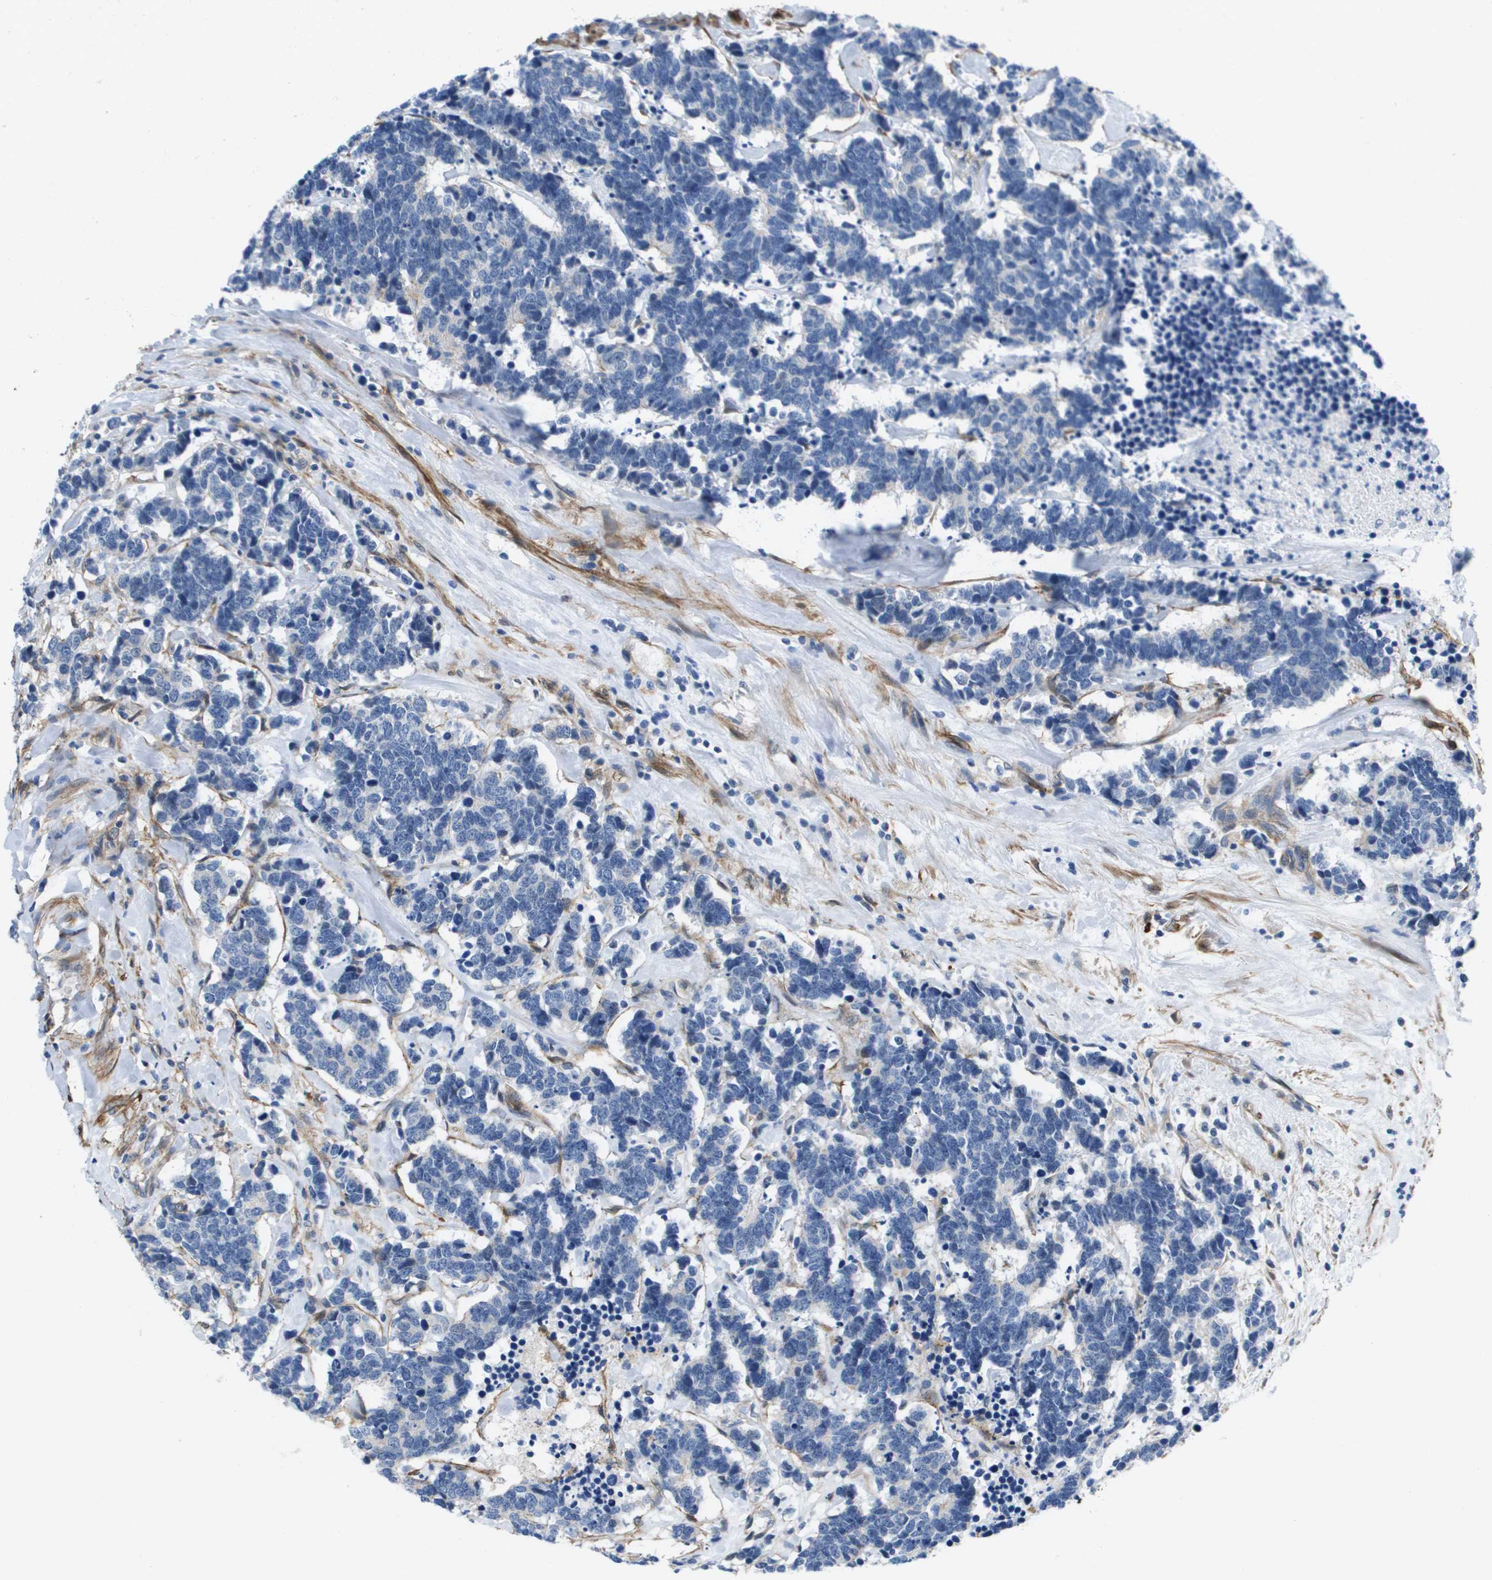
{"staining": {"intensity": "negative", "quantity": "none", "location": "none"}, "tissue": "carcinoid", "cell_type": "Tumor cells", "image_type": "cancer", "snomed": [{"axis": "morphology", "description": "Carcinoma, NOS"}, {"axis": "morphology", "description": "Carcinoid, malignant, NOS"}, {"axis": "topography", "description": "Urinary bladder"}], "caption": "IHC image of neoplastic tissue: human carcinoid stained with DAB demonstrates no significant protein staining in tumor cells. The staining was performed using DAB (3,3'-diaminobenzidine) to visualize the protein expression in brown, while the nuclei were stained in blue with hematoxylin (Magnification: 20x).", "gene": "LPP", "patient": {"sex": "male", "age": 57}}